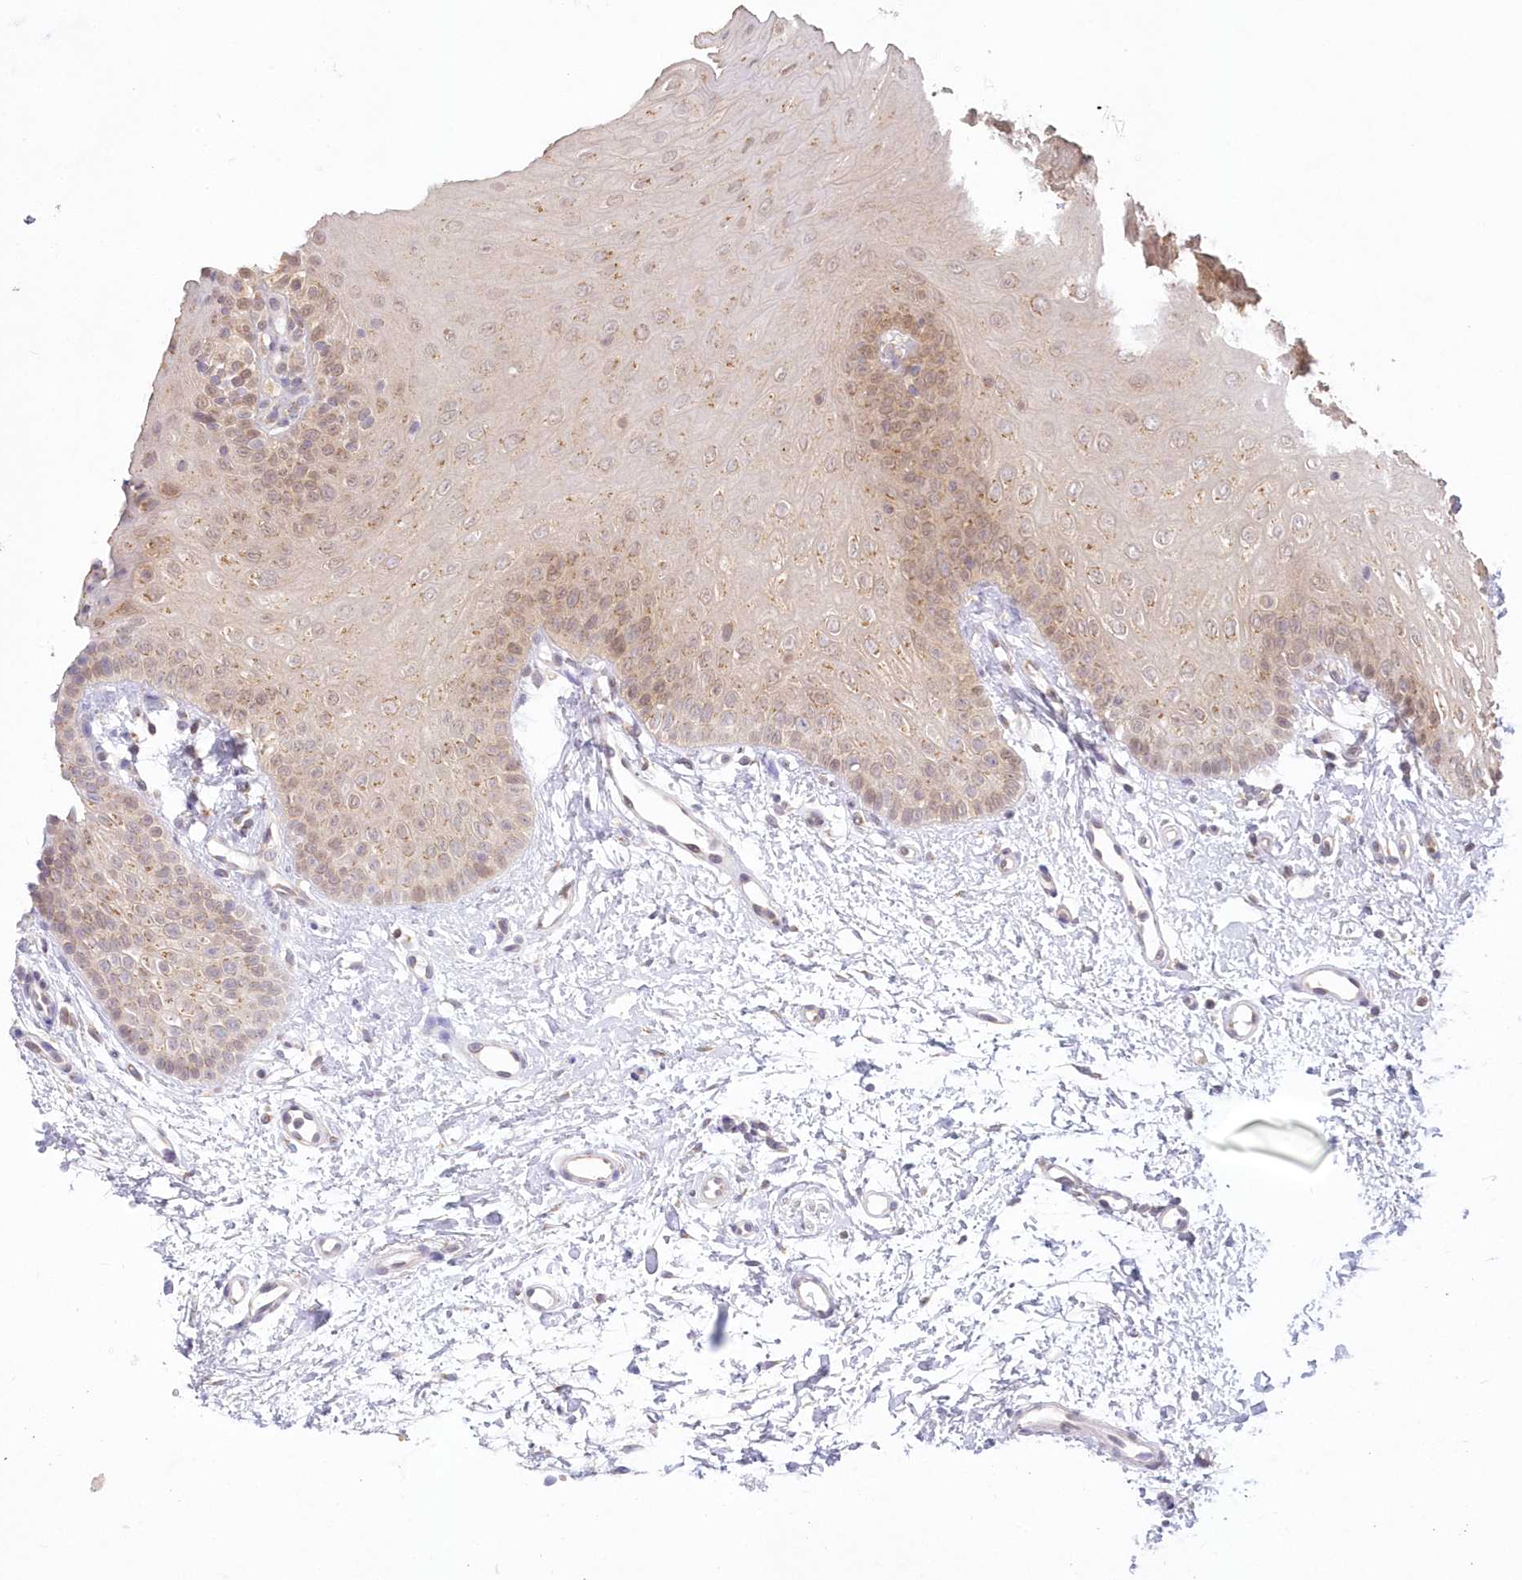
{"staining": {"intensity": "moderate", "quantity": ">75%", "location": "cytoplasmic/membranous,nuclear"}, "tissue": "oral mucosa", "cell_type": "Squamous epithelial cells", "image_type": "normal", "snomed": [{"axis": "morphology", "description": "Normal tissue, NOS"}, {"axis": "topography", "description": "Oral tissue"}], "caption": "Protein staining reveals moderate cytoplasmic/membranous,nuclear expression in approximately >75% of squamous epithelial cells in normal oral mucosa.", "gene": "RNPEP", "patient": {"sex": "female", "age": 68}}